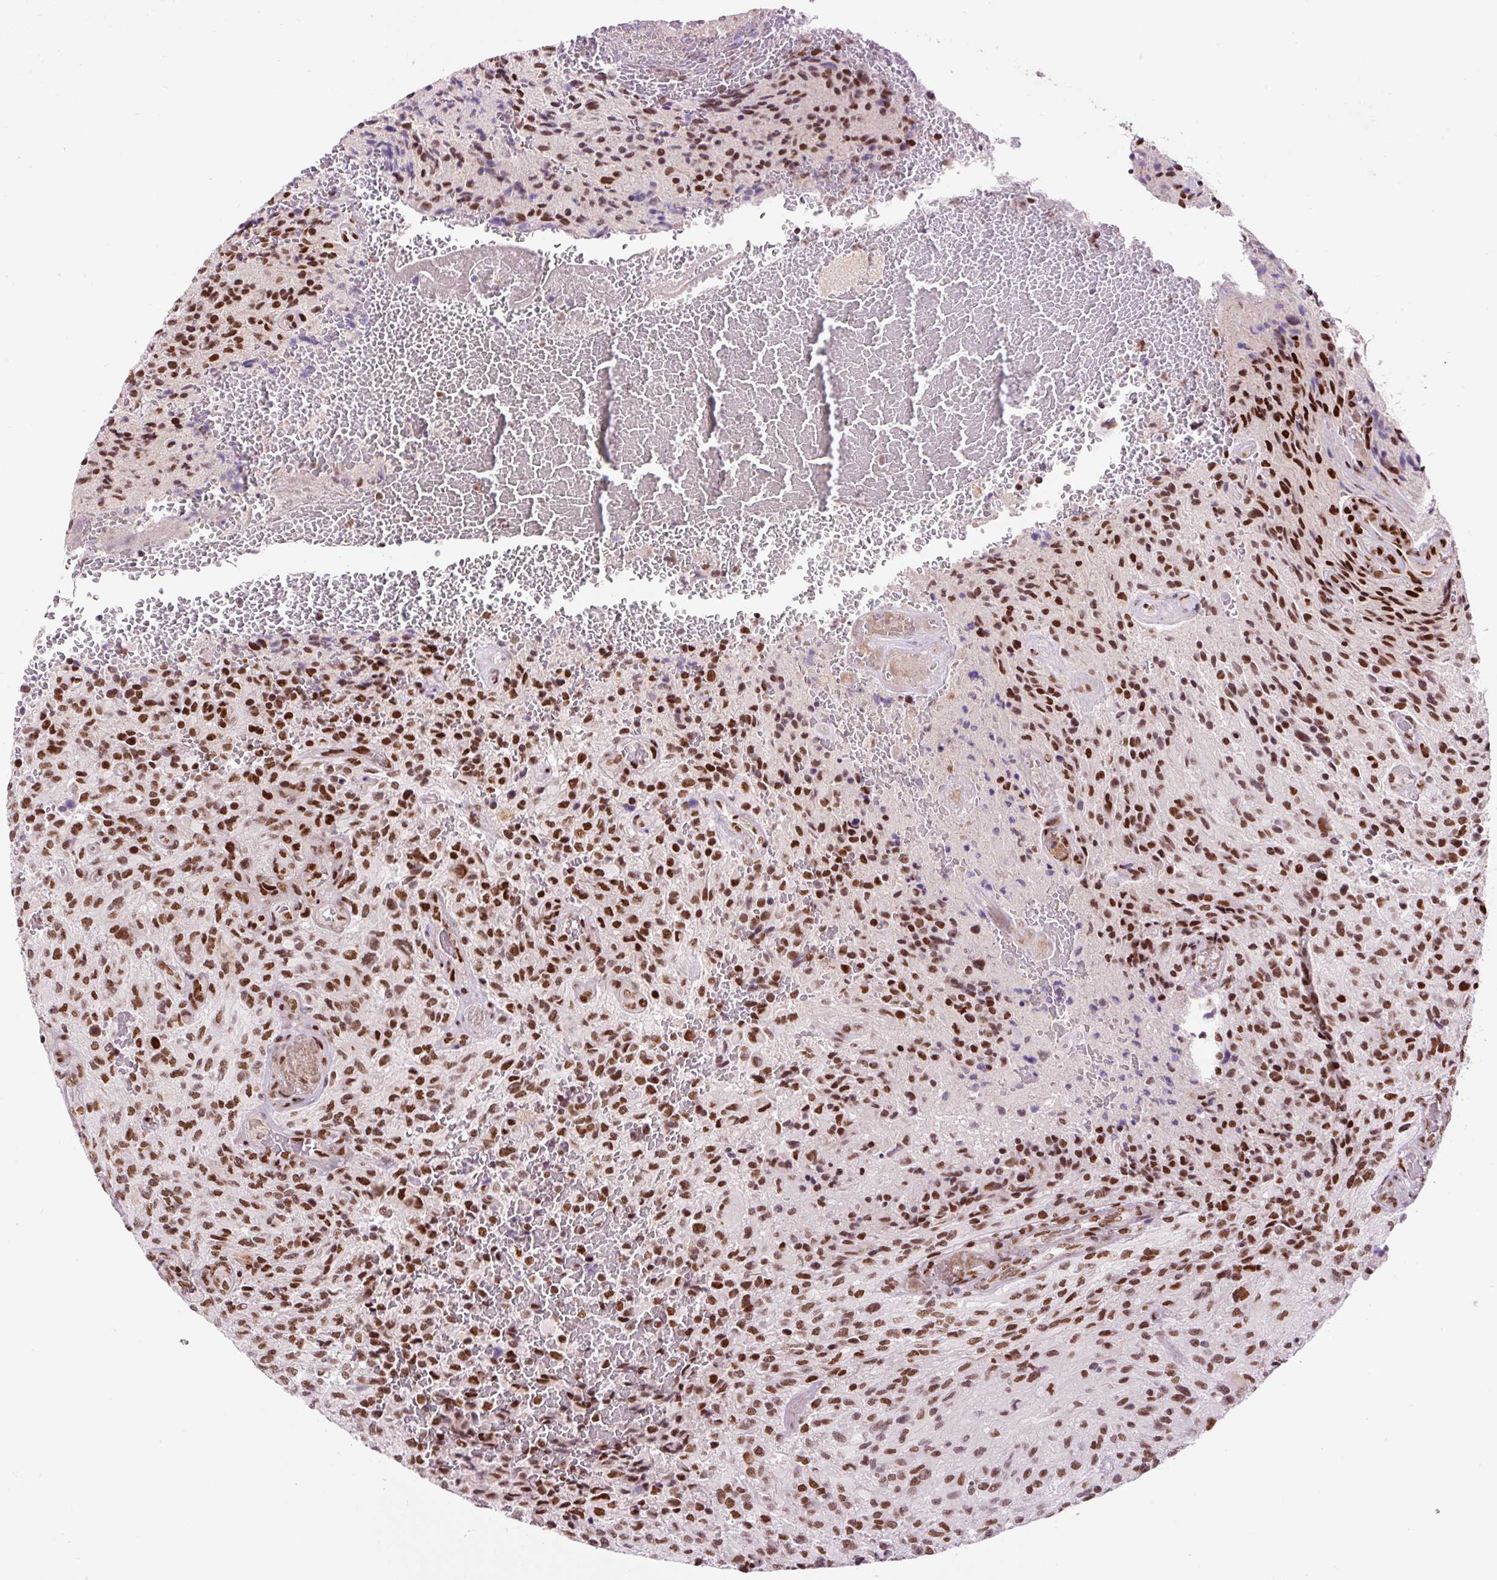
{"staining": {"intensity": "strong", "quantity": ">75%", "location": "nuclear"}, "tissue": "glioma", "cell_type": "Tumor cells", "image_type": "cancer", "snomed": [{"axis": "morphology", "description": "Normal tissue, NOS"}, {"axis": "morphology", "description": "Glioma, malignant, High grade"}, {"axis": "topography", "description": "Cerebral cortex"}], "caption": "This is a histology image of immunohistochemistry staining of high-grade glioma (malignant), which shows strong expression in the nuclear of tumor cells.", "gene": "HNRNPC", "patient": {"sex": "male", "age": 56}}